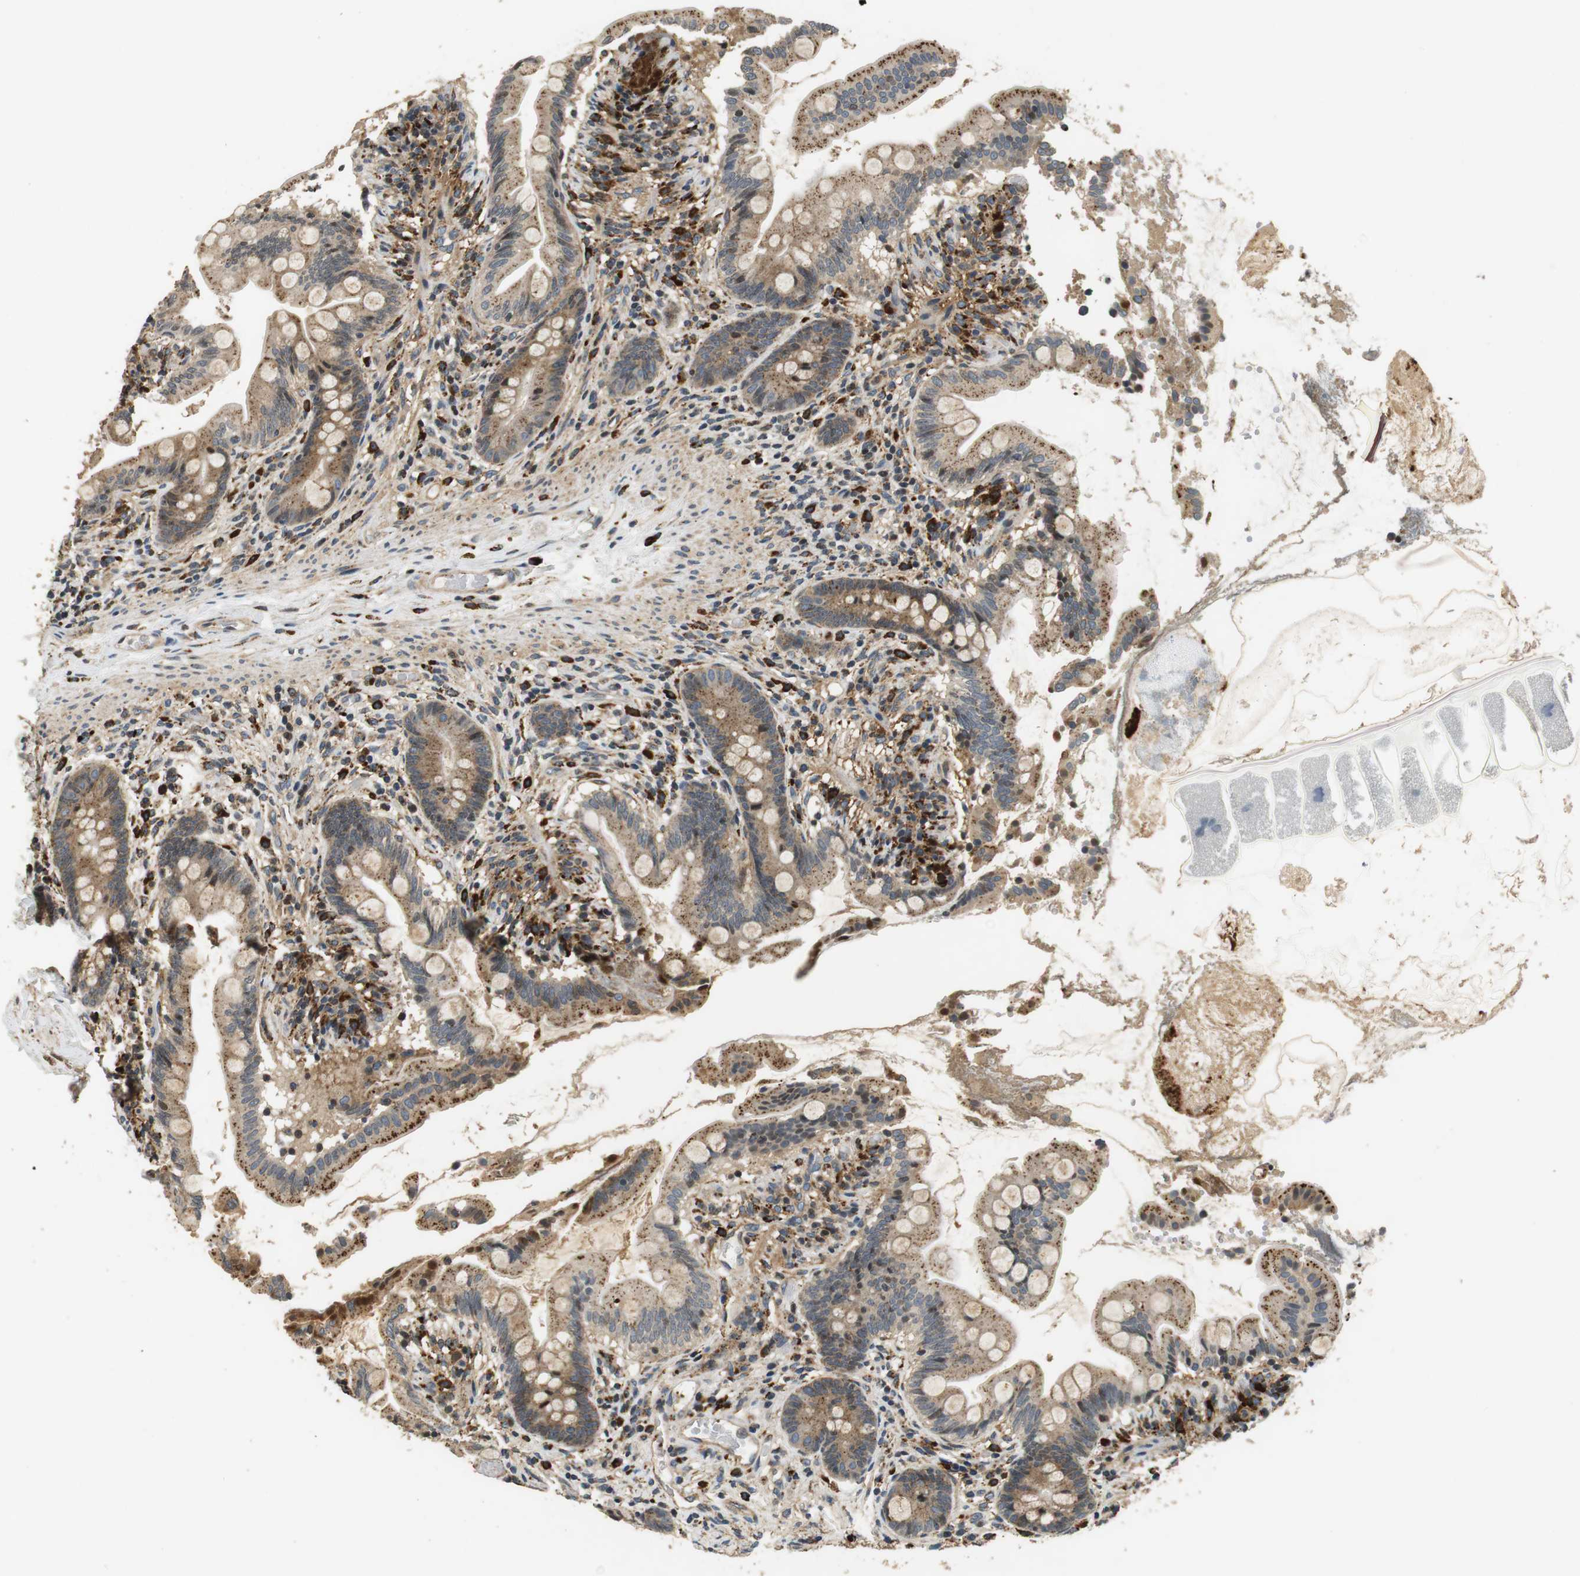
{"staining": {"intensity": "moderate", "quantity": ">75%", "location": "cytoplasmic/membranous"}, "tissue": "small intestine", "cell_type": "Glandular cells", "image_type": "normal", "snomed": [{"axis": "morphology", "description": "Normal tissue, NOS"}, {"axis": "topography", "description": "Small intestine"}], "caption": "Small intestine was stained to show a protein in brown. There is medium levels of moderate cytoplasmic/membranous positivity in about >75% of glandular cells. (IHC, brightfield microscopy, high magnification).", "gene": "TXNRD1", "patient": {"sex": "female", "age": 56}}